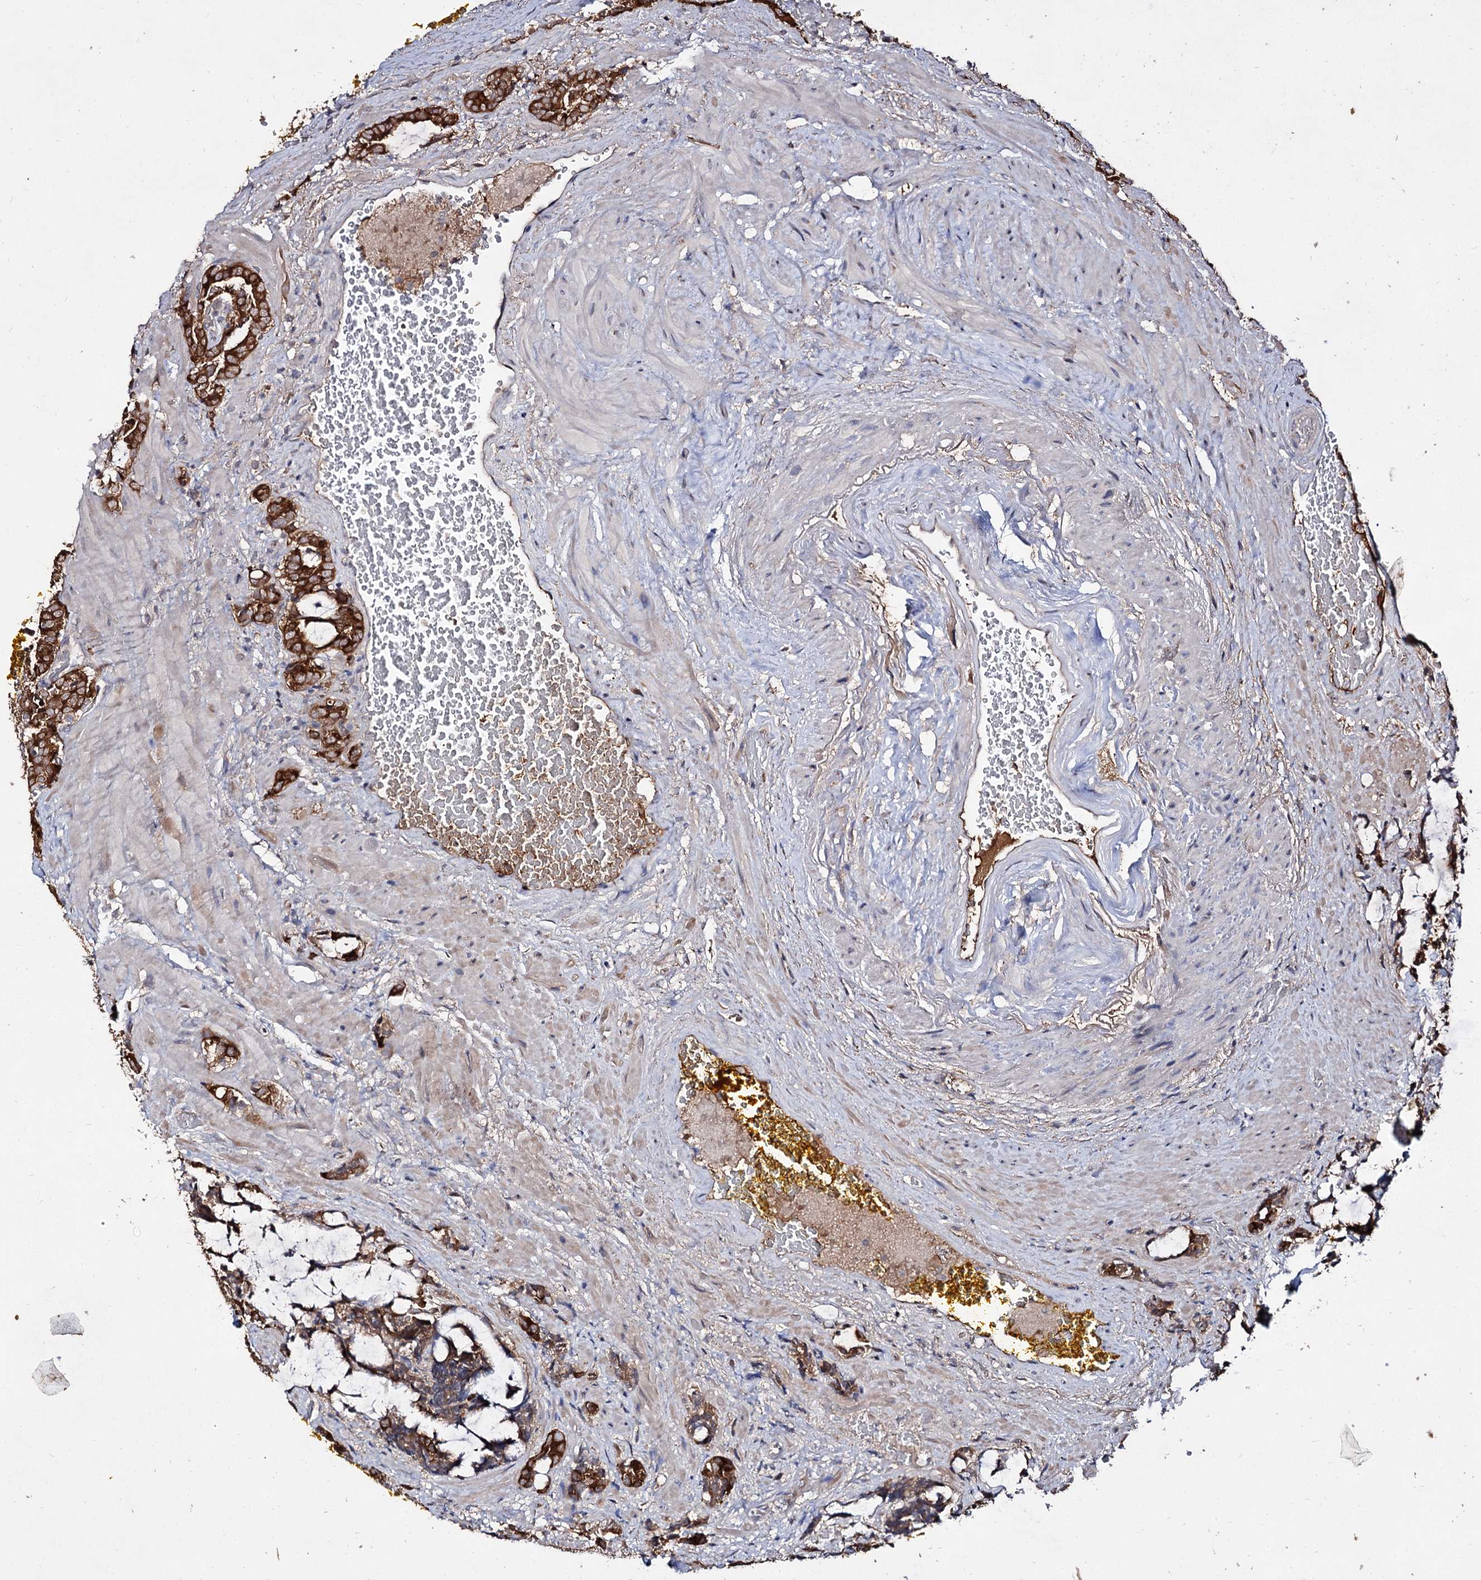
{"staining": {"intensity": "strong", "quantity": ">75%", "location": "cytoplasmic/membranous"}, "tissue": "prostate cancer", "cell_type": "Tumor cells", "image_type": "cancer", "snomed": [{"axis": "morphology", "description": "Adenocarcinoma, High grade"}, {"axis": "topography", "description": "Prostate and seminal vesicle, NOS"}], "caption": "Prostate high-grade adenocarcinoma stained for a protein reveals strong cytoplasmic/membranous positivity in tumor cells.", "gene": "ARFIP2", "patient": {"sex": "male", "age": 67}}